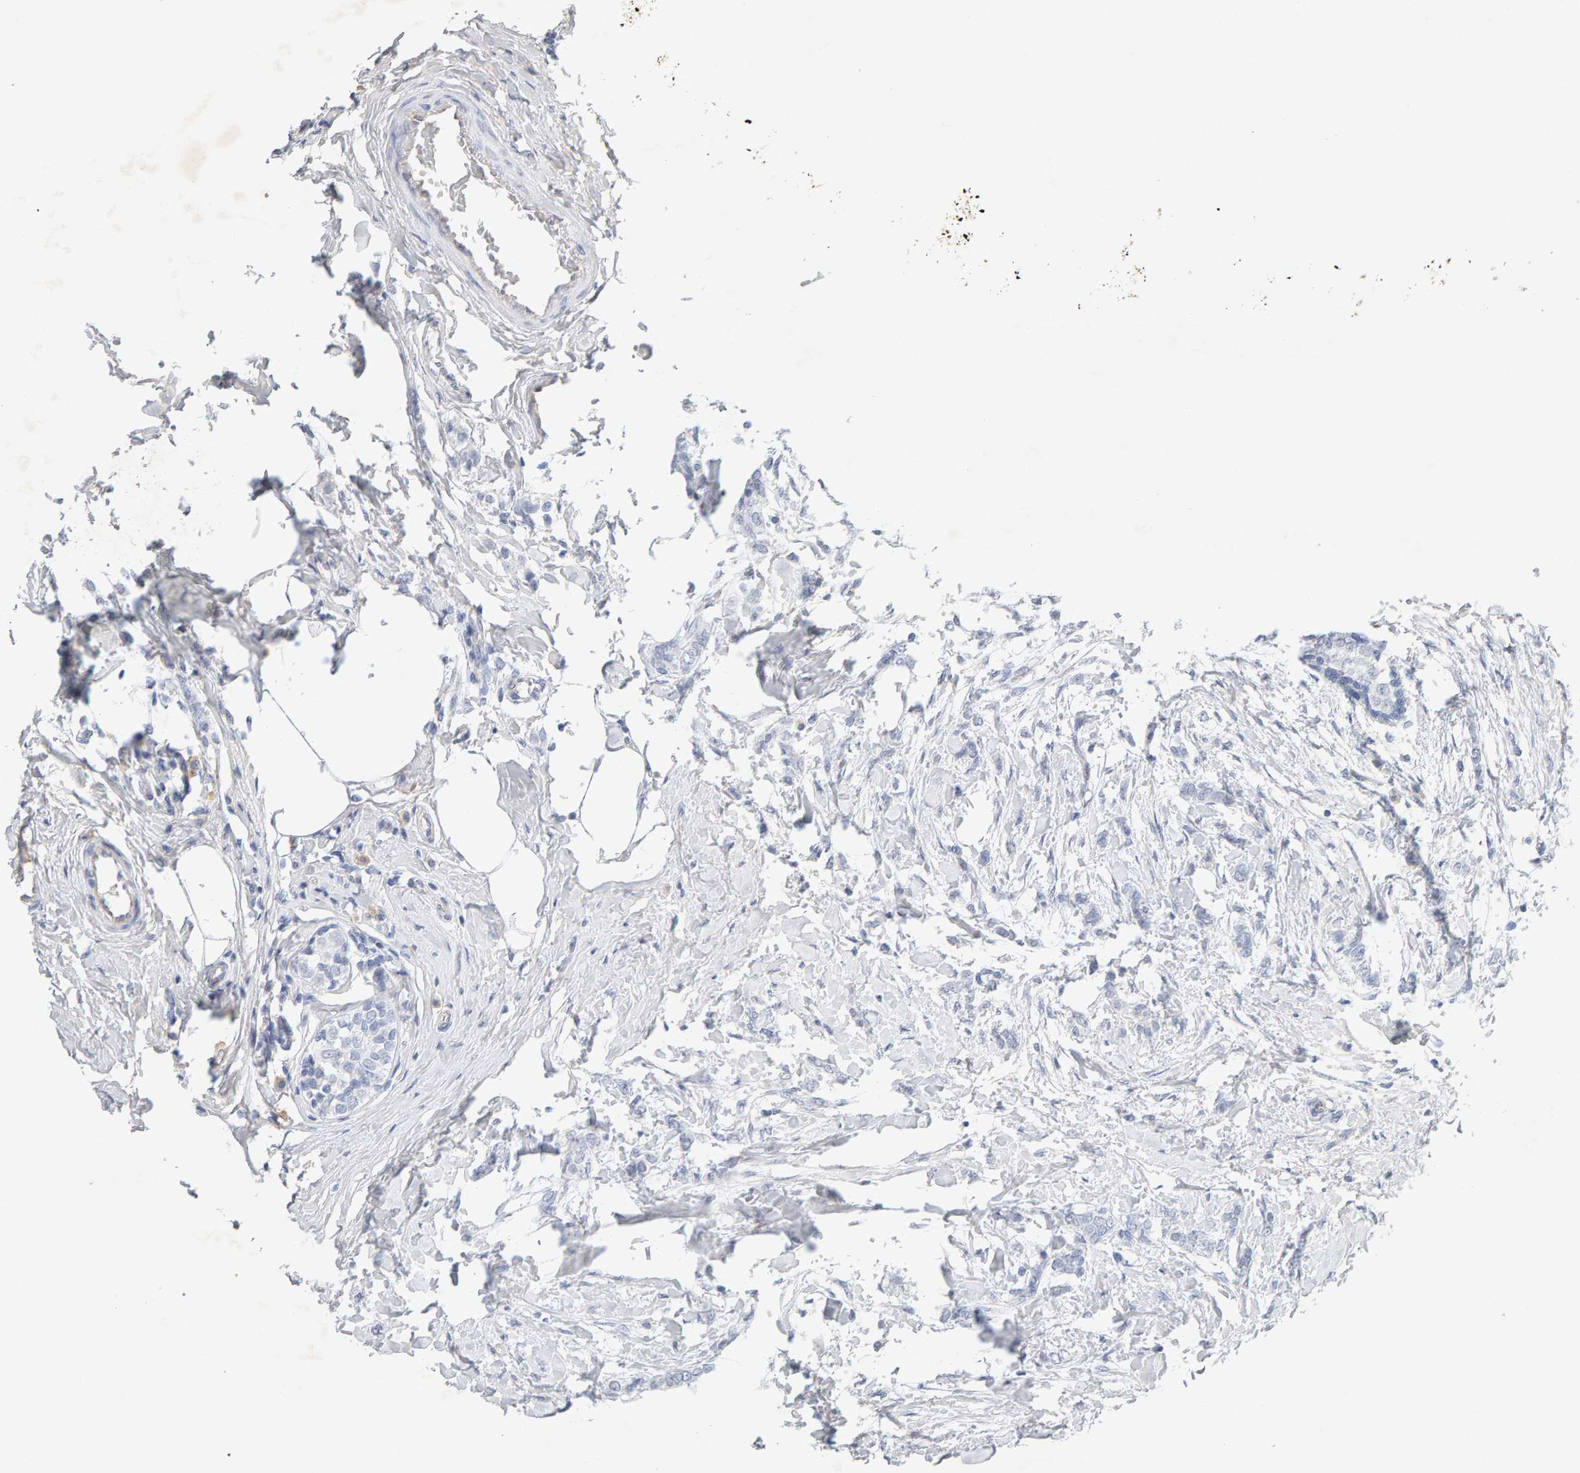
{"staining": {"intensity": "negative", "quantity": "none", "location": "none"}, "tissue": "breast cancer", "cell_type": "Tumor cells", "image_type": "cancer", "snomed": [{"axis": "morphology", "description": "Lobular carcinoma, in situ"}, {"axis": "morphology", "description": "Lobular carcinoma"}, {"axis": "topography", "description": "Breast"}], "caption": "Tumor cells are negative for brown protein staining in lobular carcinoma in situ (breast).", "gene": "PTPRM", "patient": {"sex": "female", "age": 41}}